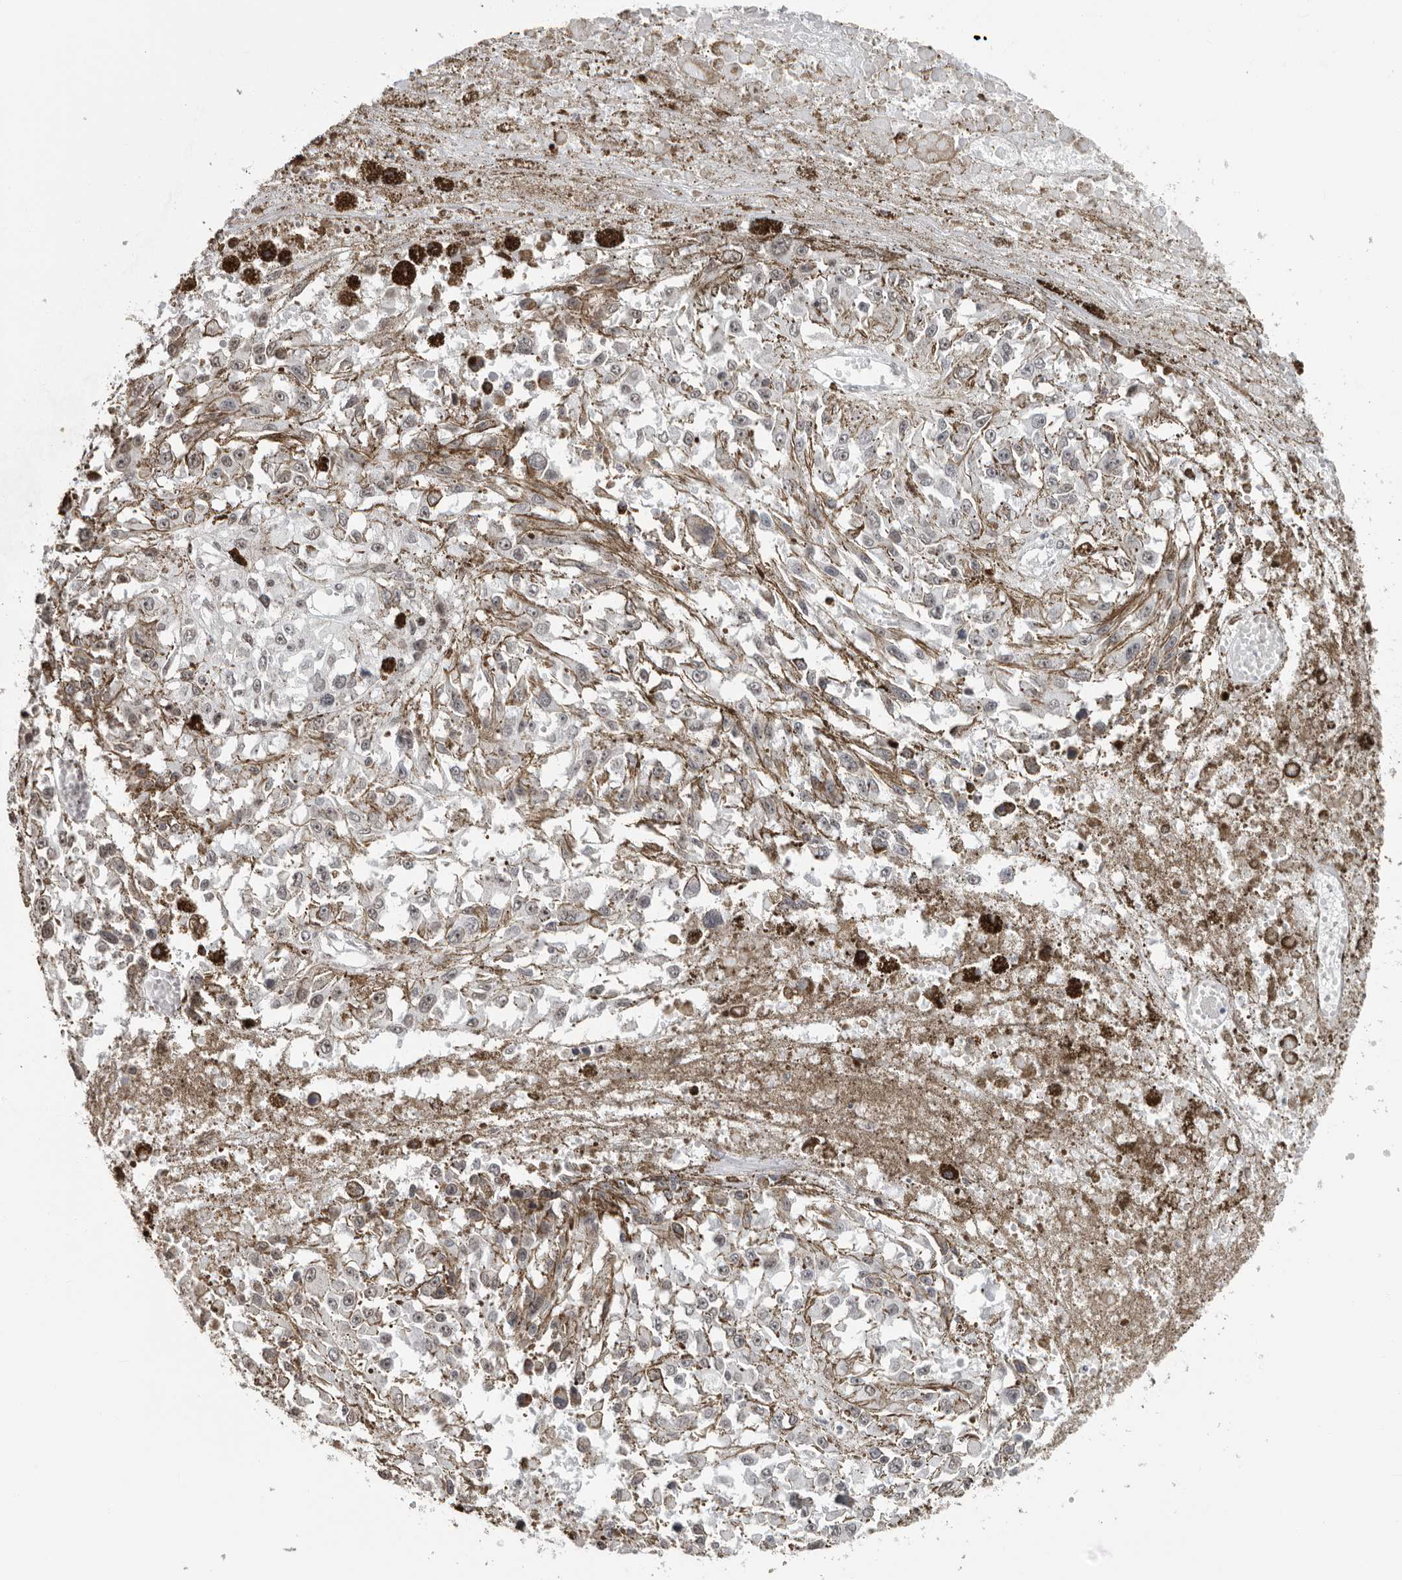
{"staining": {"intensity": "negative", "quantity": "none", "location": "none"}, "tissue": "melanoma", "cell_type": "Tumor cells", "image_type": "cancer", "snomed": [{"axis": "morphology", "description": "Malignant melanoma, Metastatic site"}, {"axis": "topography", "description": "Lymph node"}], "caption": "The immunohistochemistry (IHC) histopathology image has no significant positivity in tumor cells of malignant melanoma (metastatic site) tissue.", "gene": "ORC1", "patient": {"sex": "male", "age": 59}}